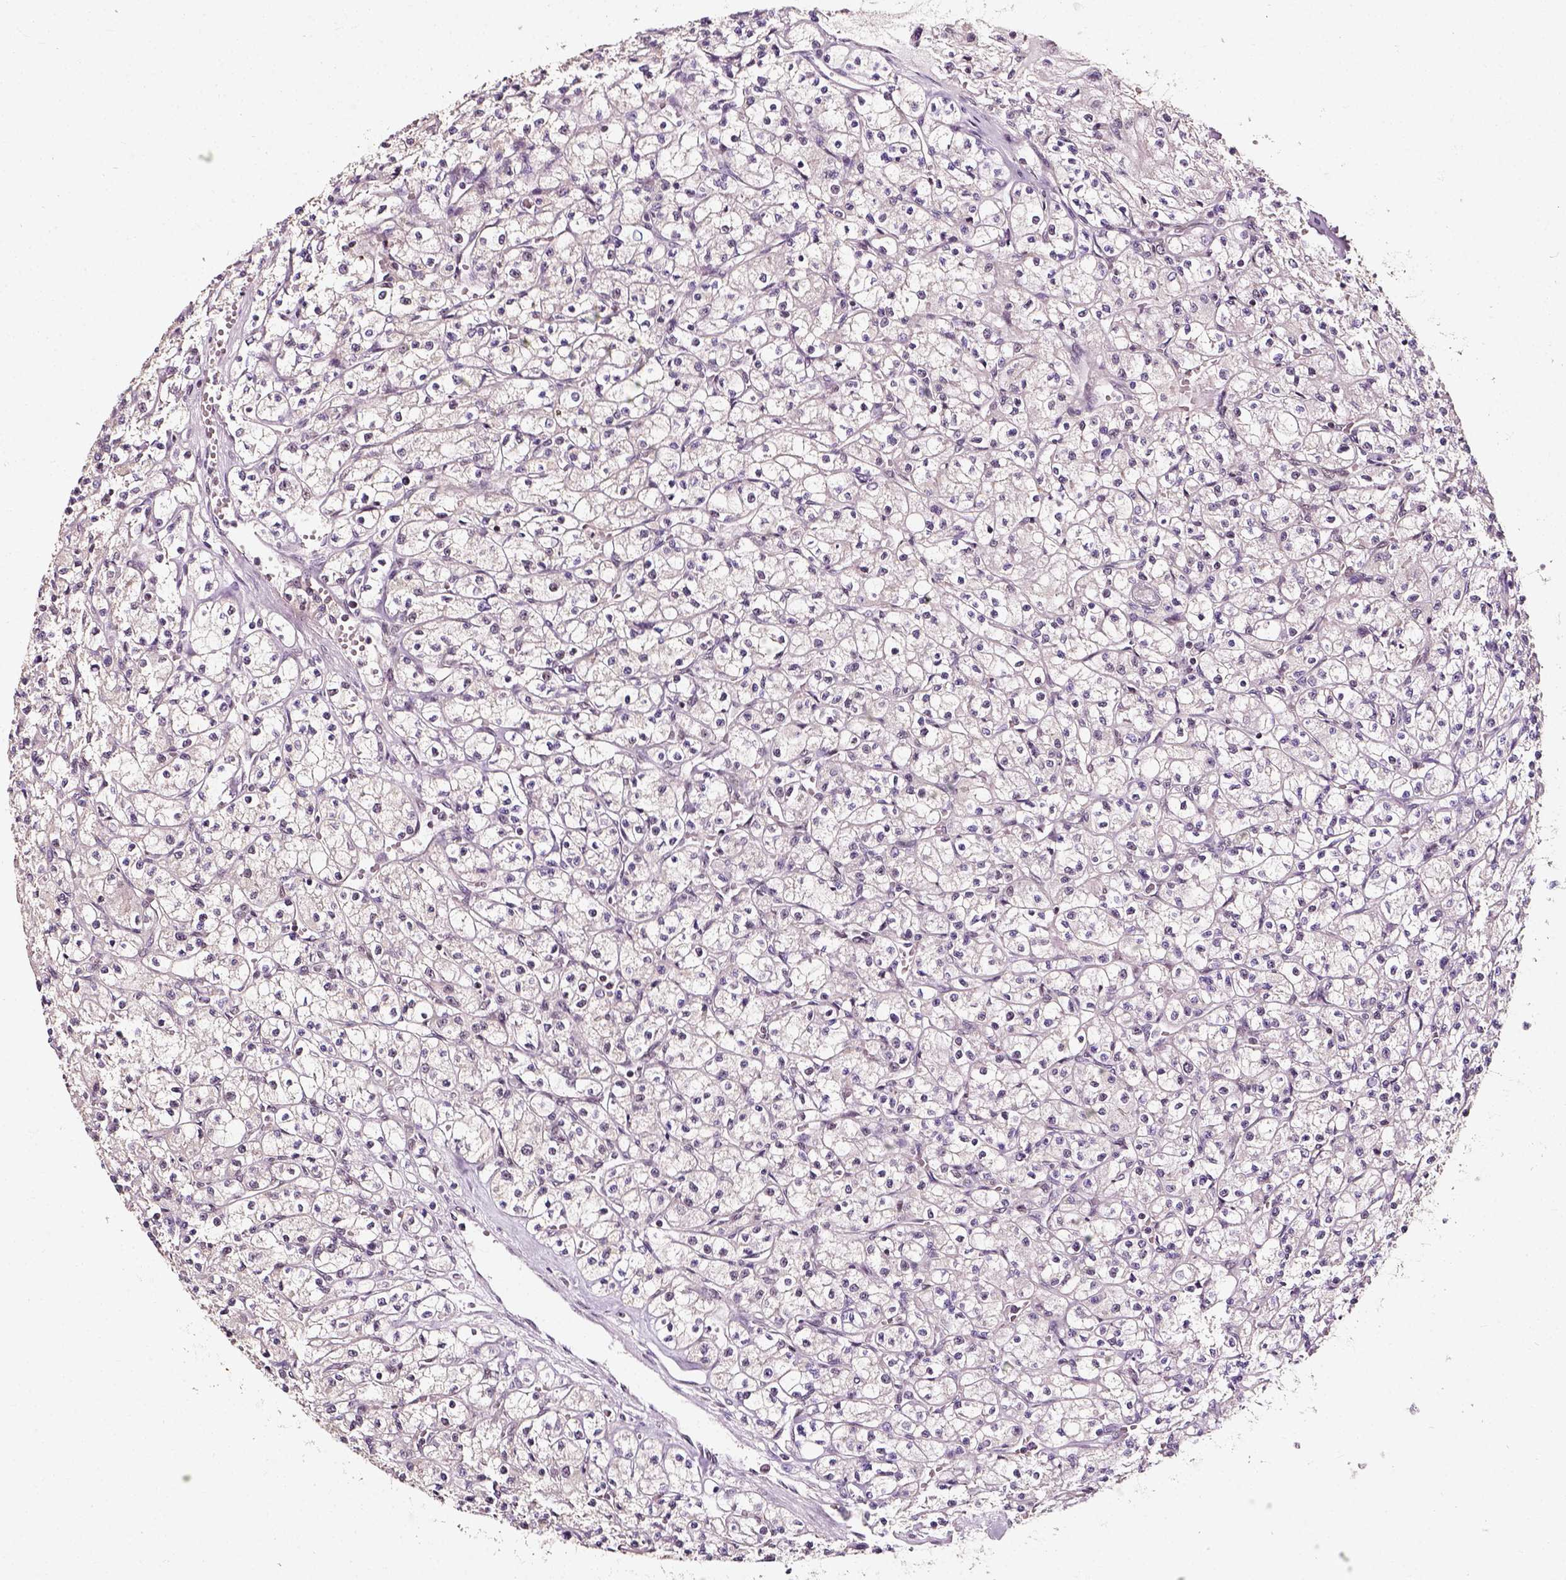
{"staining": {"intensity": "negative", "quantity": "none", "location": "none"}, "tissue": "renal cancer", "cell_type": "Tumor cells", "image_type": "cancer", "snomed": [{"axis": "morphology", "description": "Adenocarcinoma, NOS"}, {"axis": "topography", "description": "Kidney"}], "caption": "IHC photomicrograph of adenocarcinoma (renal) stained for a protein (brown), which shows no positivity in tumor cells. Nuclei are stained in blue.", "gene": "NACC1", "patient": {"sex": "female", "age": 70}}